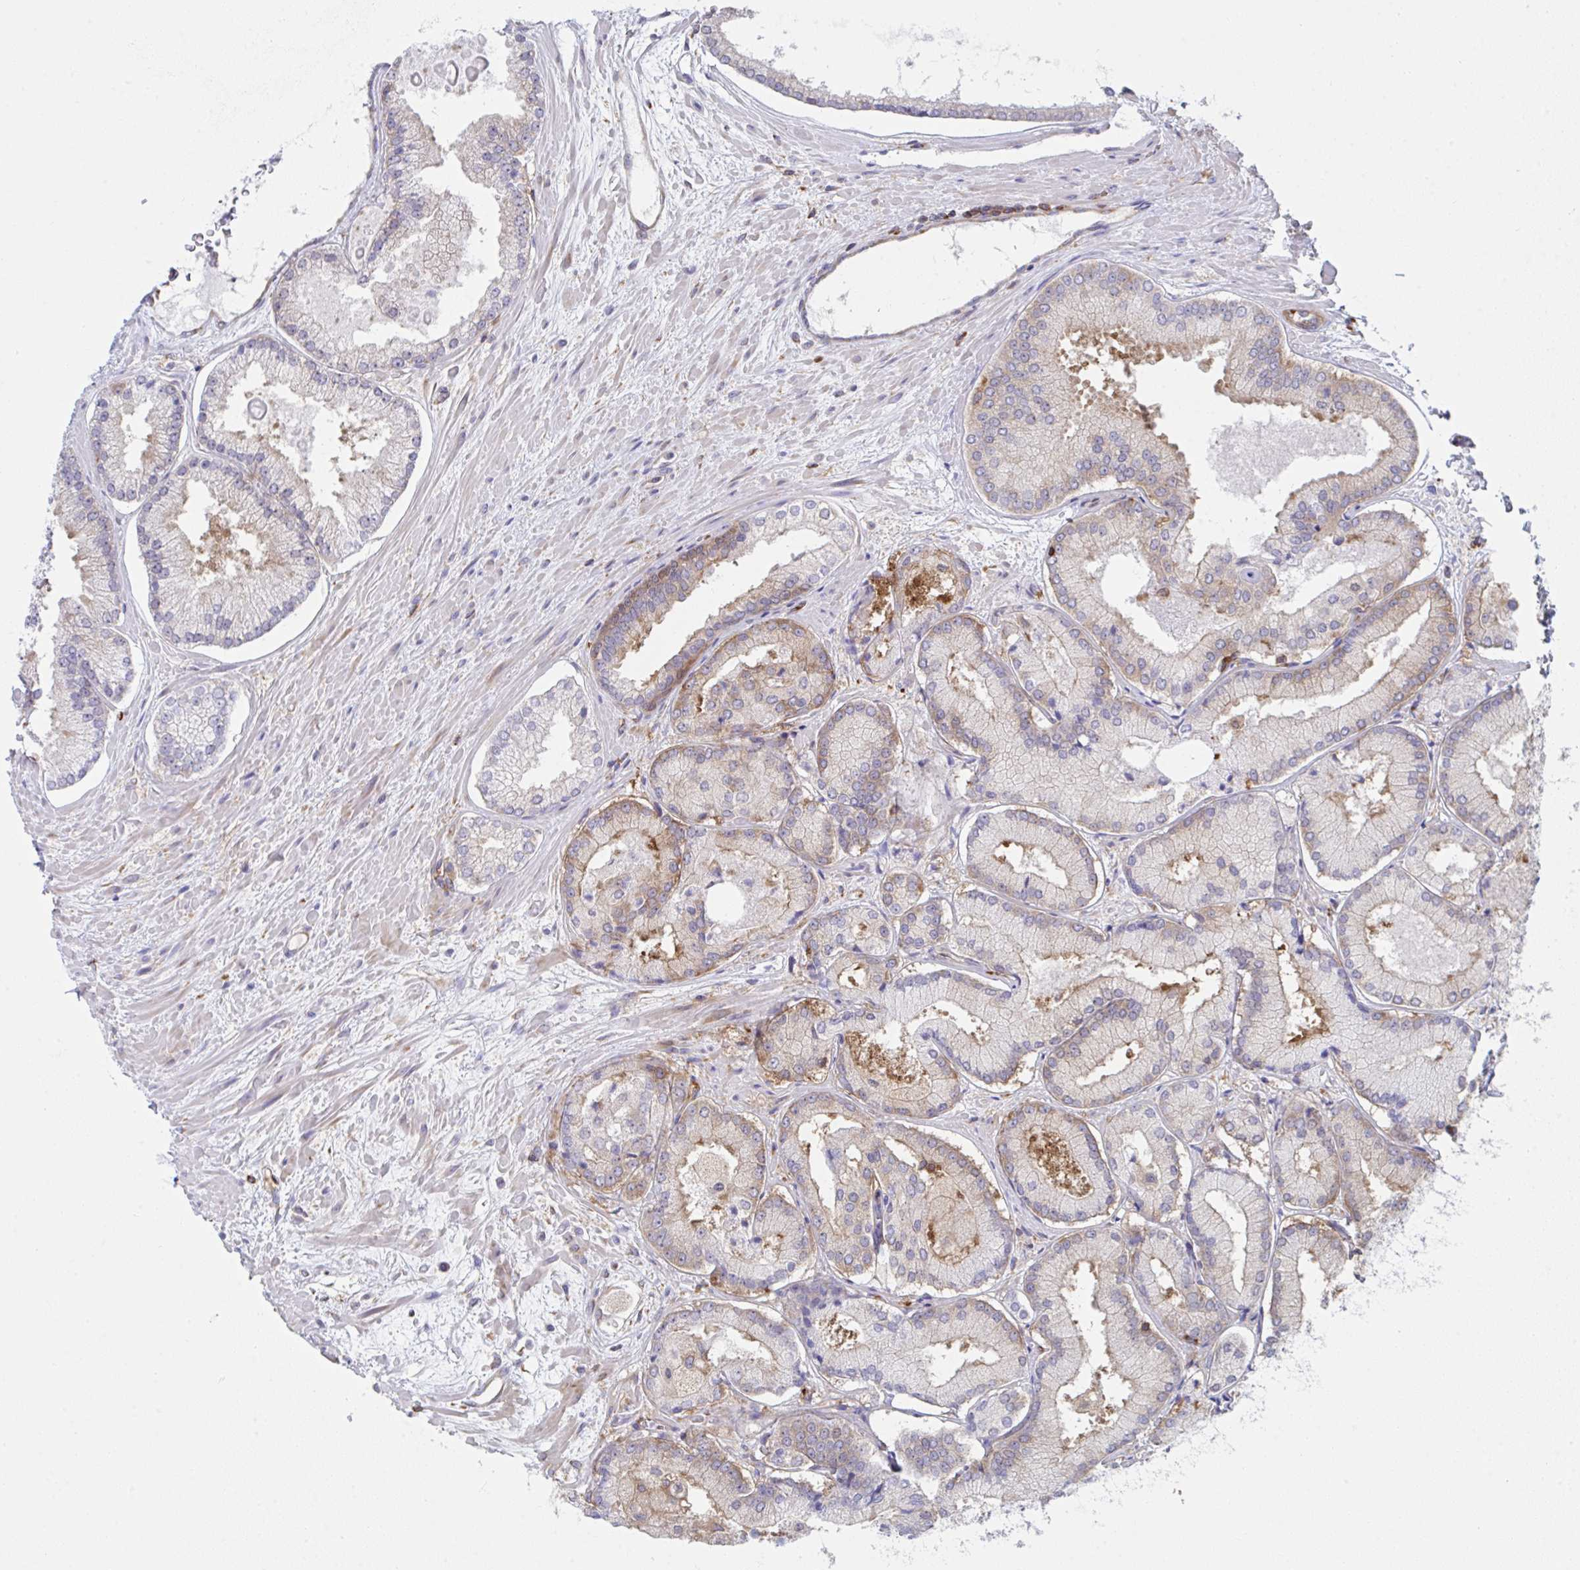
{"staining": {"intensity": "weak", "quantity": "<25%", "location": "cytoplasmic/membranous"}, "tissue": "prostate cancer", "cell_type": "Tumor cells", "image_type": "cancer", "snomed": [{"axis": "morphology", "description": "Adenocarcinoma, High grade"}, {"axis": "topography", "description": "Prostate"}], "caption": "Immunohistochemistry of human prostate adenocarcinoma (high-grade) displays no positivity in tumor cells.", "gene": "WNK1", "patient": {"sex": "male", "age": 73}}